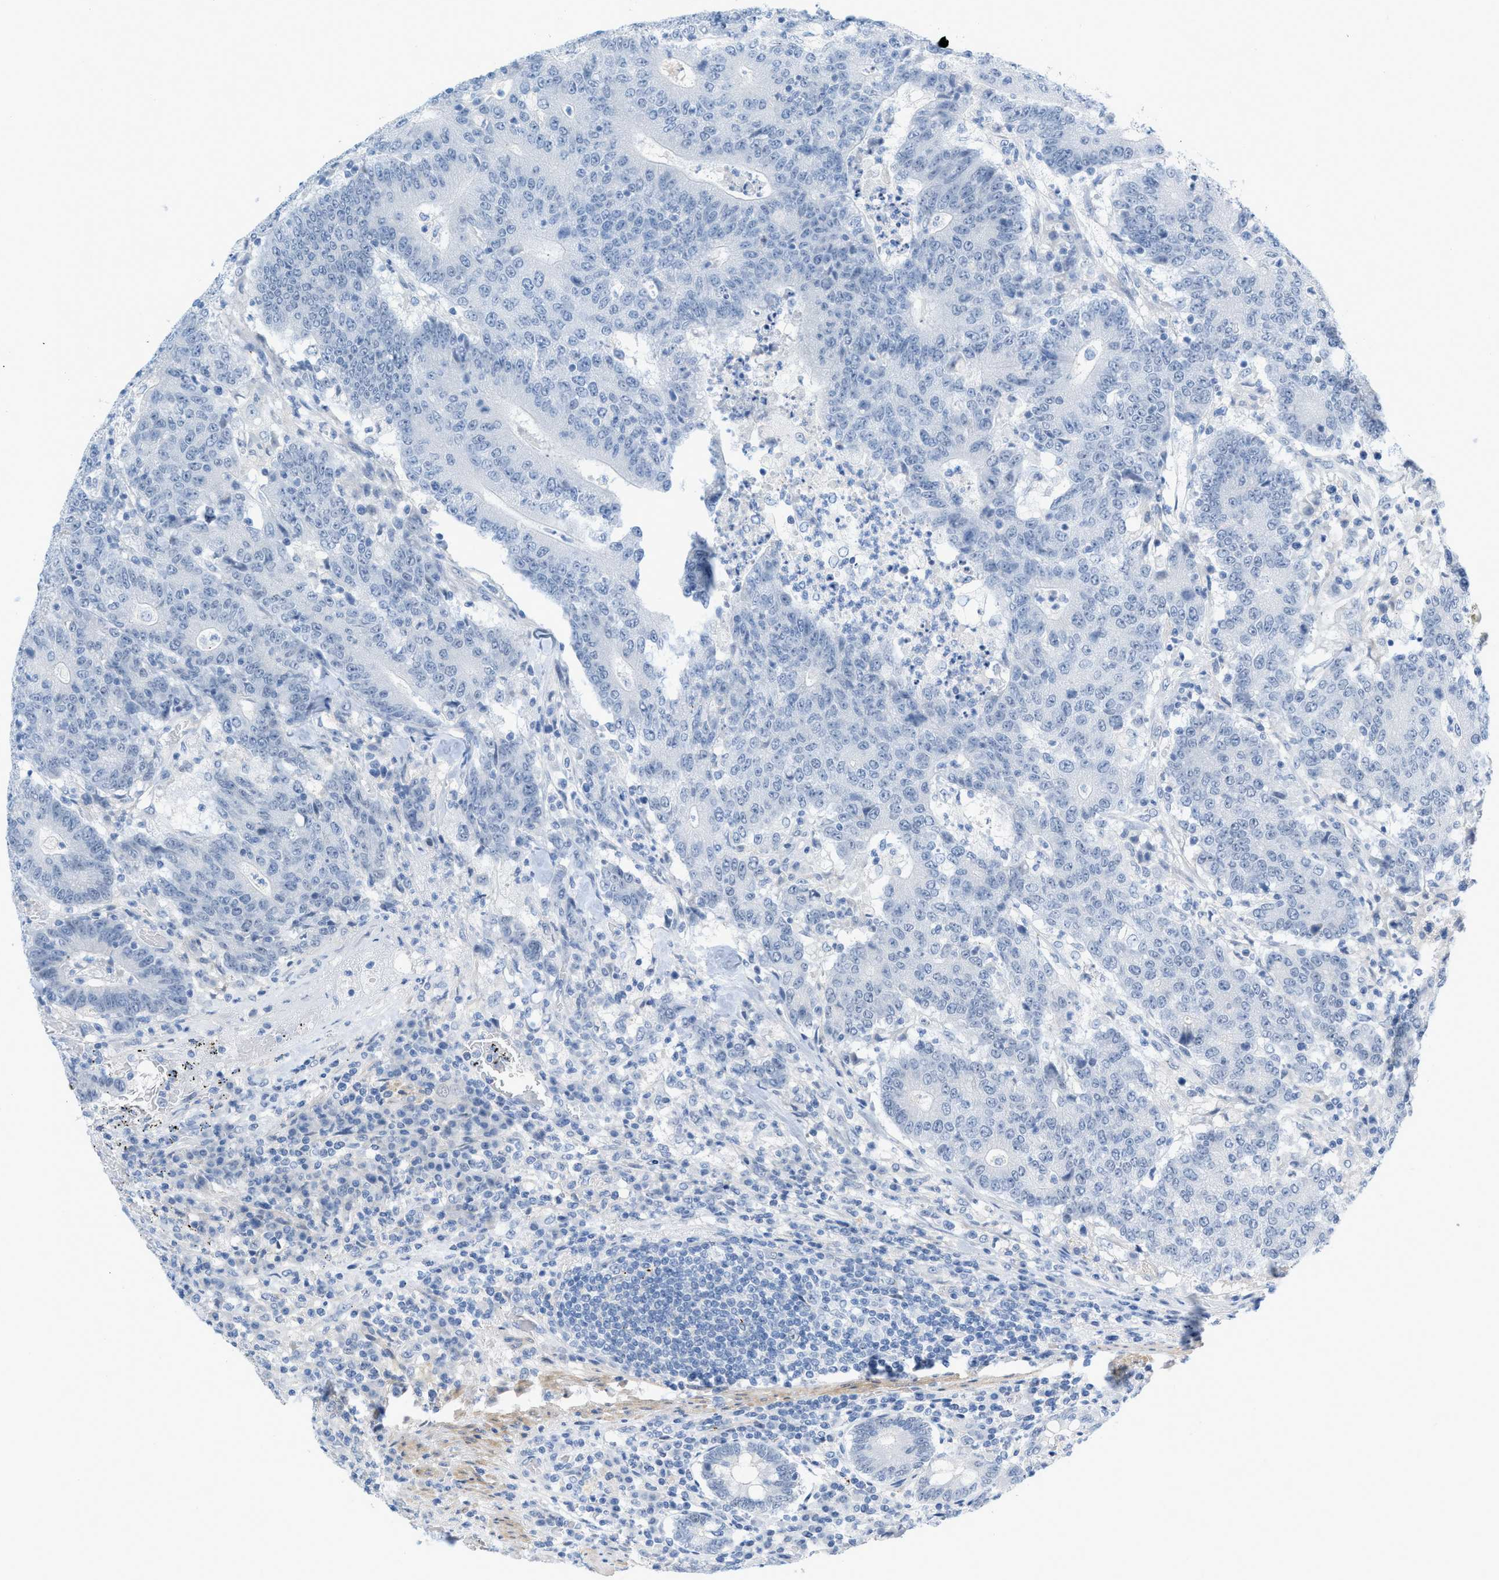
{"staining": {"intensity": "negative", "quantity": "none", "location": "none"}, "tissue": "colorectal cancer", "cell_type": "Tumor cells", "image_type": "cancer", "snomed": [{"axis": "morphology", "description": "Normal tissue, NOS"}, {"axis": "morphology", "description": "Adenocarcinoma, NOS"}, {"axis": "topography", "description": "Colon"}], "caption": "Tumor cells are negative for brown protein staining in colorectal adenocarcinoma. (DAB (3,3'-diaminobenzidine) immunohistochemistry (IHC), high magnification).", "gene": "HLTF", "patient": {"sex": "female", "age": 75}}